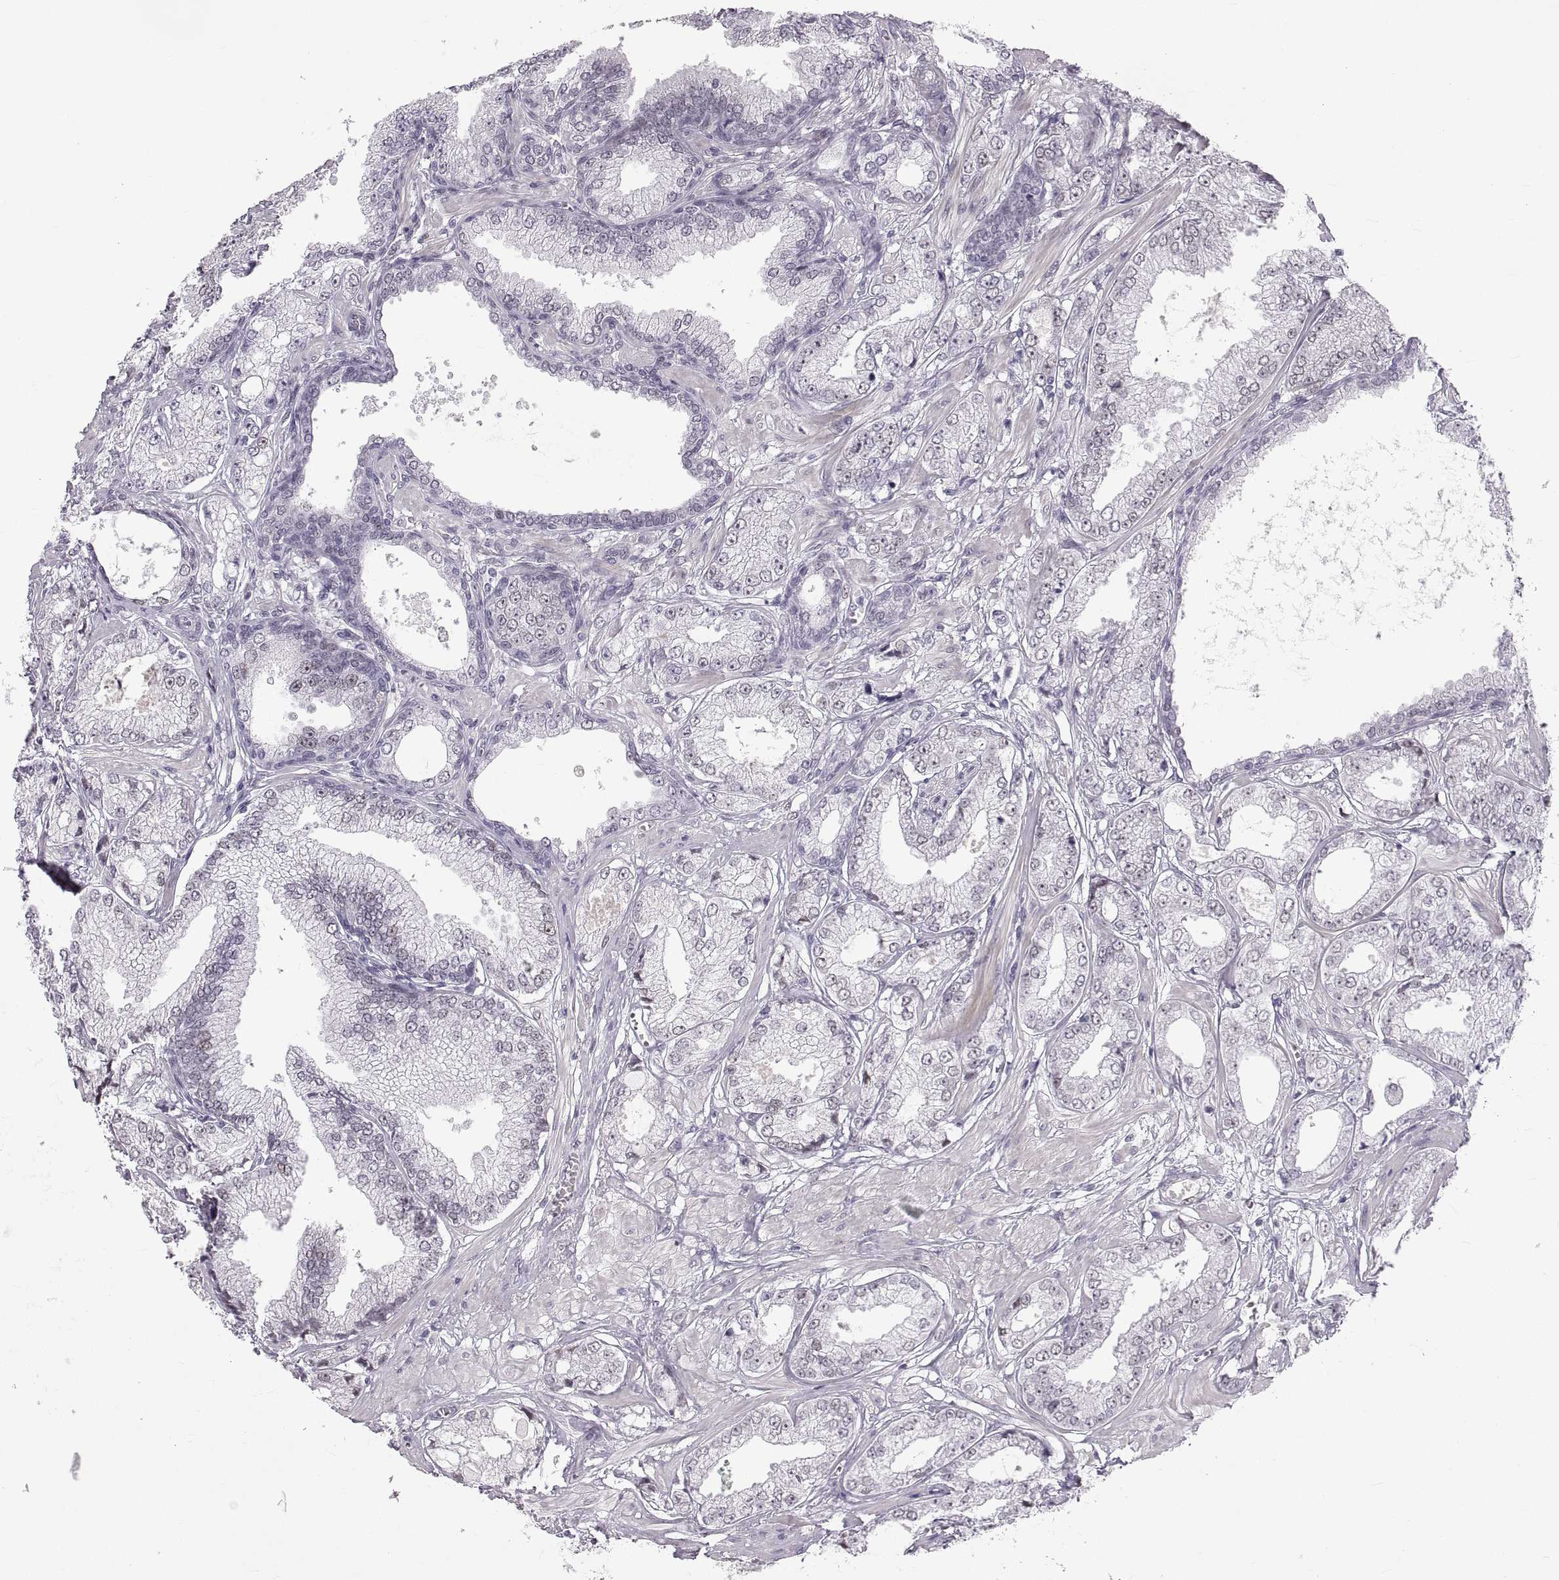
{"staining": {"intensity": "weak", "quantity": "<25%", "location": "cytoplasmic/membranous"}, "tissue": "prostate cancer", "cell_type": "Tumor cells", "image_type": "cancer", "snomed": [{"axis": "morphology", "description": "Adenocarcinoma, NOS"}, {"axis": "topography", "description": "Prostate"}], "caption": "Immunohistochemistry photomicrograph of human prostate cancer stained for a protein (brown), which displays no positivity in tumor cells.", "gene": "NANOS3", "patient": {"sex": "male", "age": 64}}